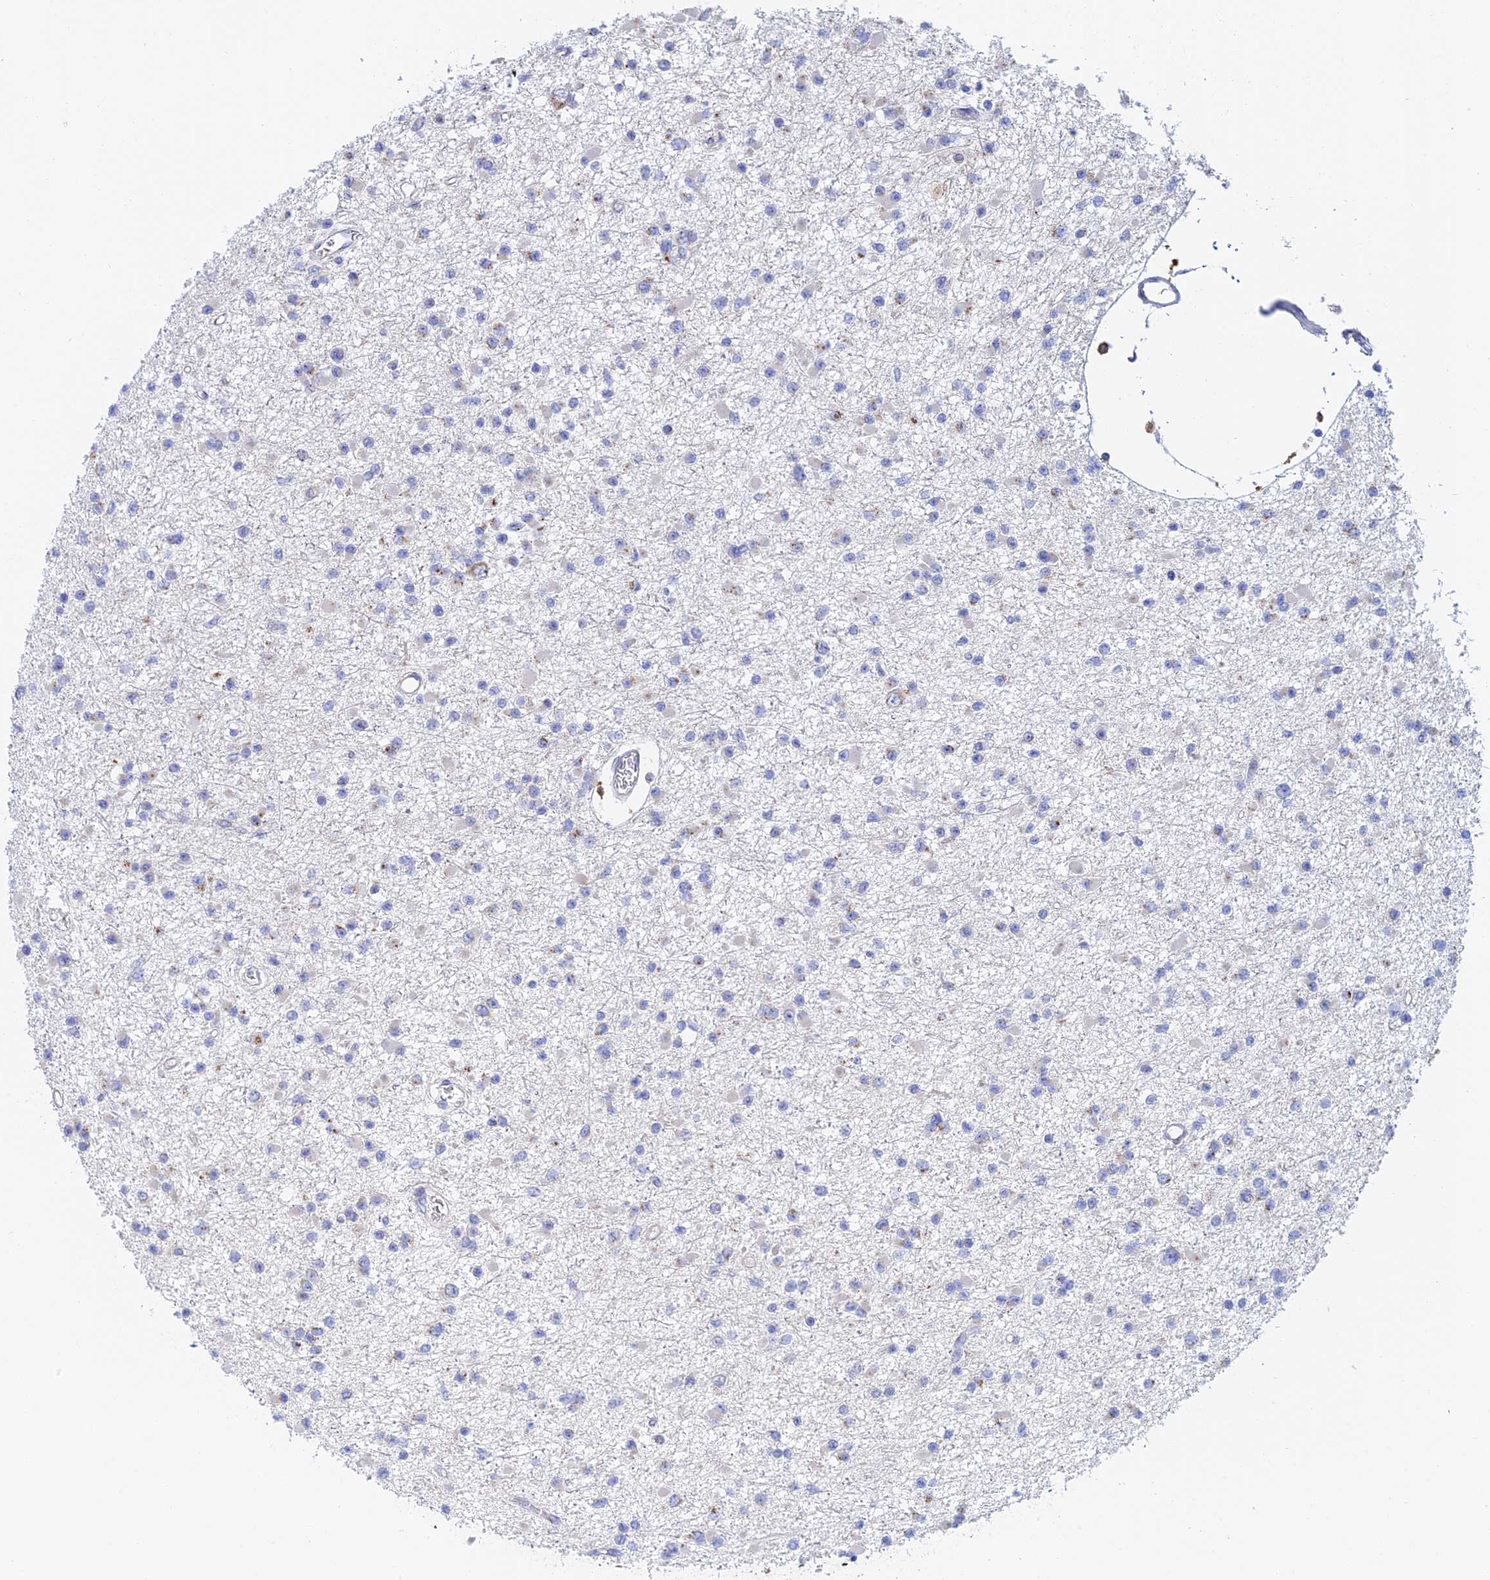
{"staining": {"intensity": "negative", "quantity": "none", "location": "none"}, "tissue": "glioma", "cell_type": "Tumor cells", "image_type": "cancer", "snomed": [{"axis": "morphology", "description": "Glioma, malignant, Low grade"}, {"axis": "topography", "description": "Brain"}], "caption": "IHC of low-grade glioma (malignant) reveals no staining in tumor cells.", "gene": "SLC24A3", "patient": {"sex": "female", "age": 22}}